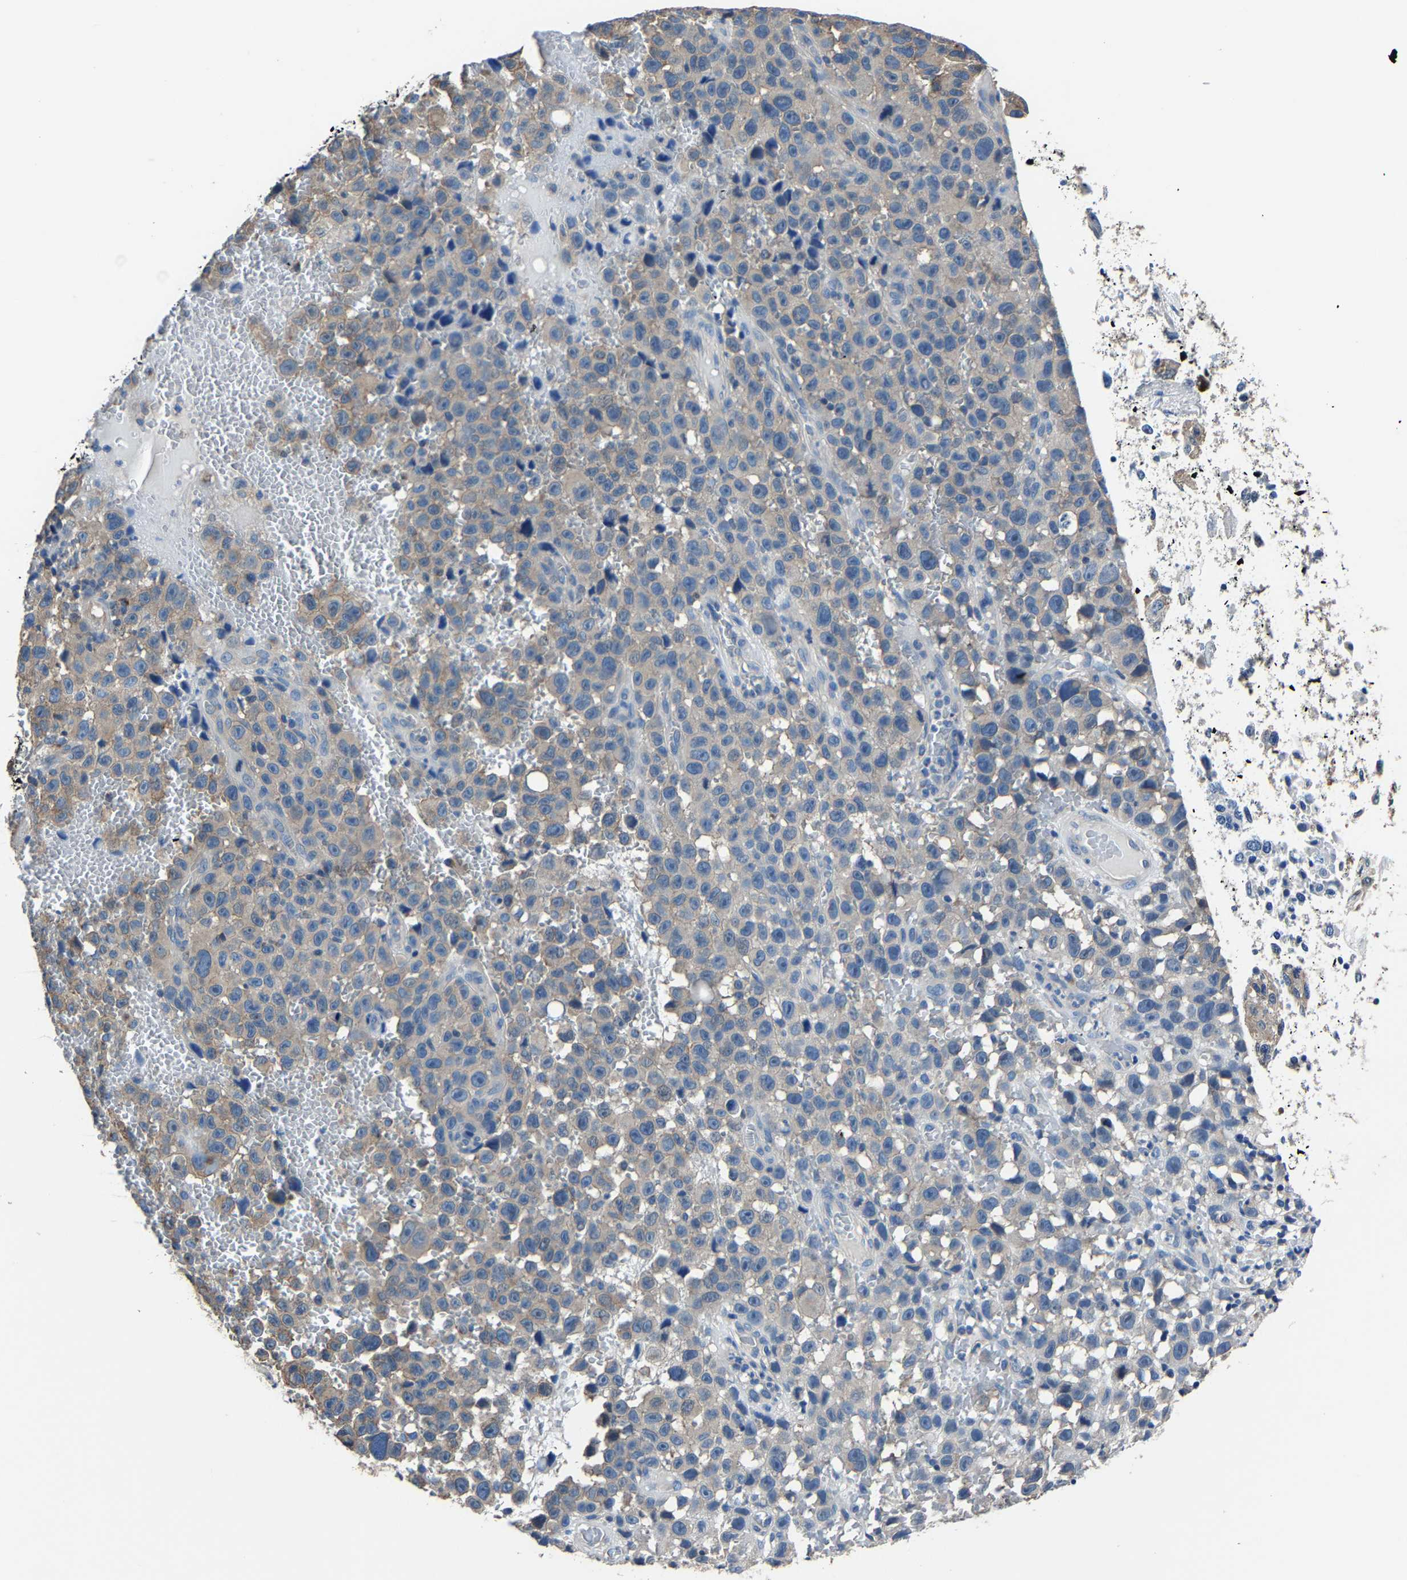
{"staining": {"intensity": "weak", "quantity": "25%-75%", "location": "cytoplasmic/membranous"}, "tissue": "skin cancer", "cell_type": "Tumor cells", "image_type": "cancer", "snomed": [{"axis": "morphology", "description": "Squamous cell carcinoma, NOS"}, {"axis": "topography", "description": "Skin"}], "caption": "Immunohistochemistry of squamous cell carcinoma (skin) reveals low levels of weak cytoplasmic/membranous expression in about 25%-75% of tumor cells.", "gene": "STRBP", "patient": {"sex": "female", "age": 44}}